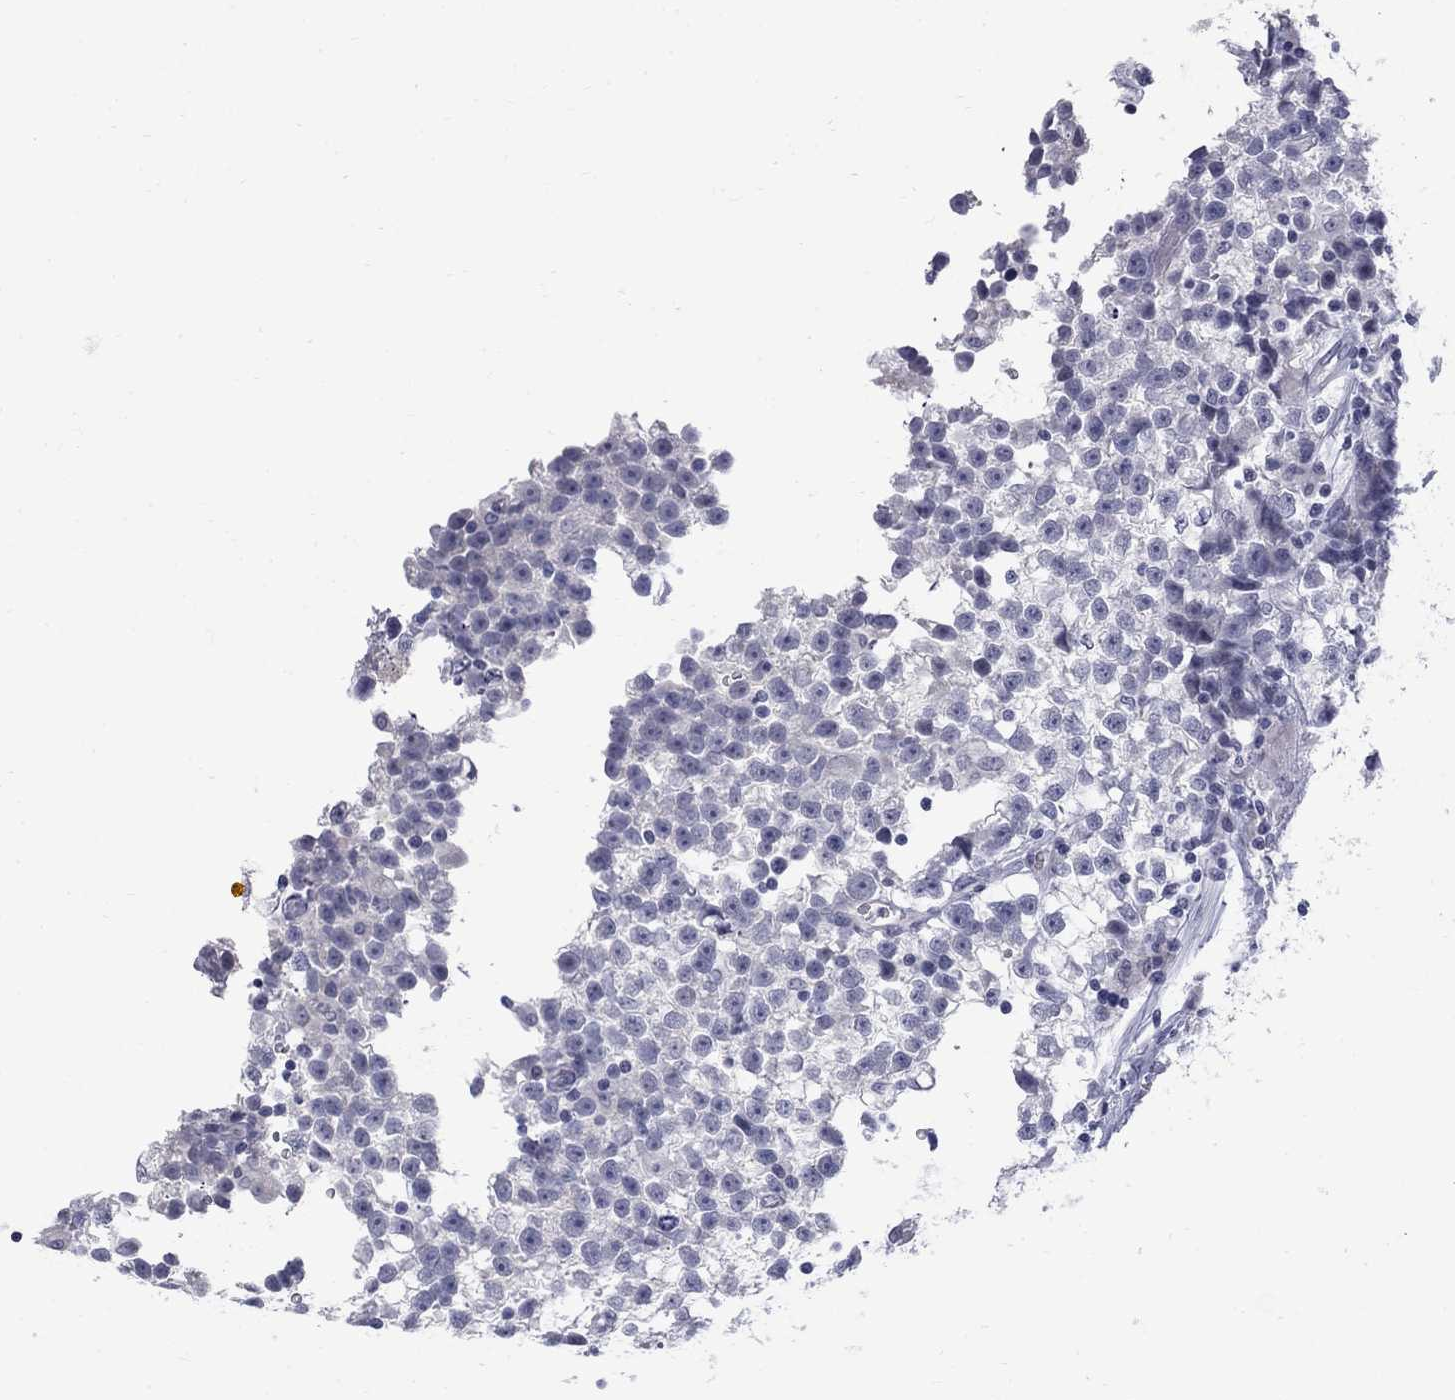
{"staining": {"intensity": "negative", "quantity": "none", "location": "none"}, "tissue": "testis cancer", "cell_type": "Tumor cells", "image_type": "cancer", "snomed": [{"axis": "morphology", "description": "Seminoma, NOS"}, {"axis": "topography", "description": "Testis"}], "caption": "High magnification brightfield microscopy of testis cancer stained with DAB (brown) and counterstained with hematoxylin (blue): tumor cells show no significant staining.", "gene": "CTNND2", "patient": {"sex": "male", "age": 31}}